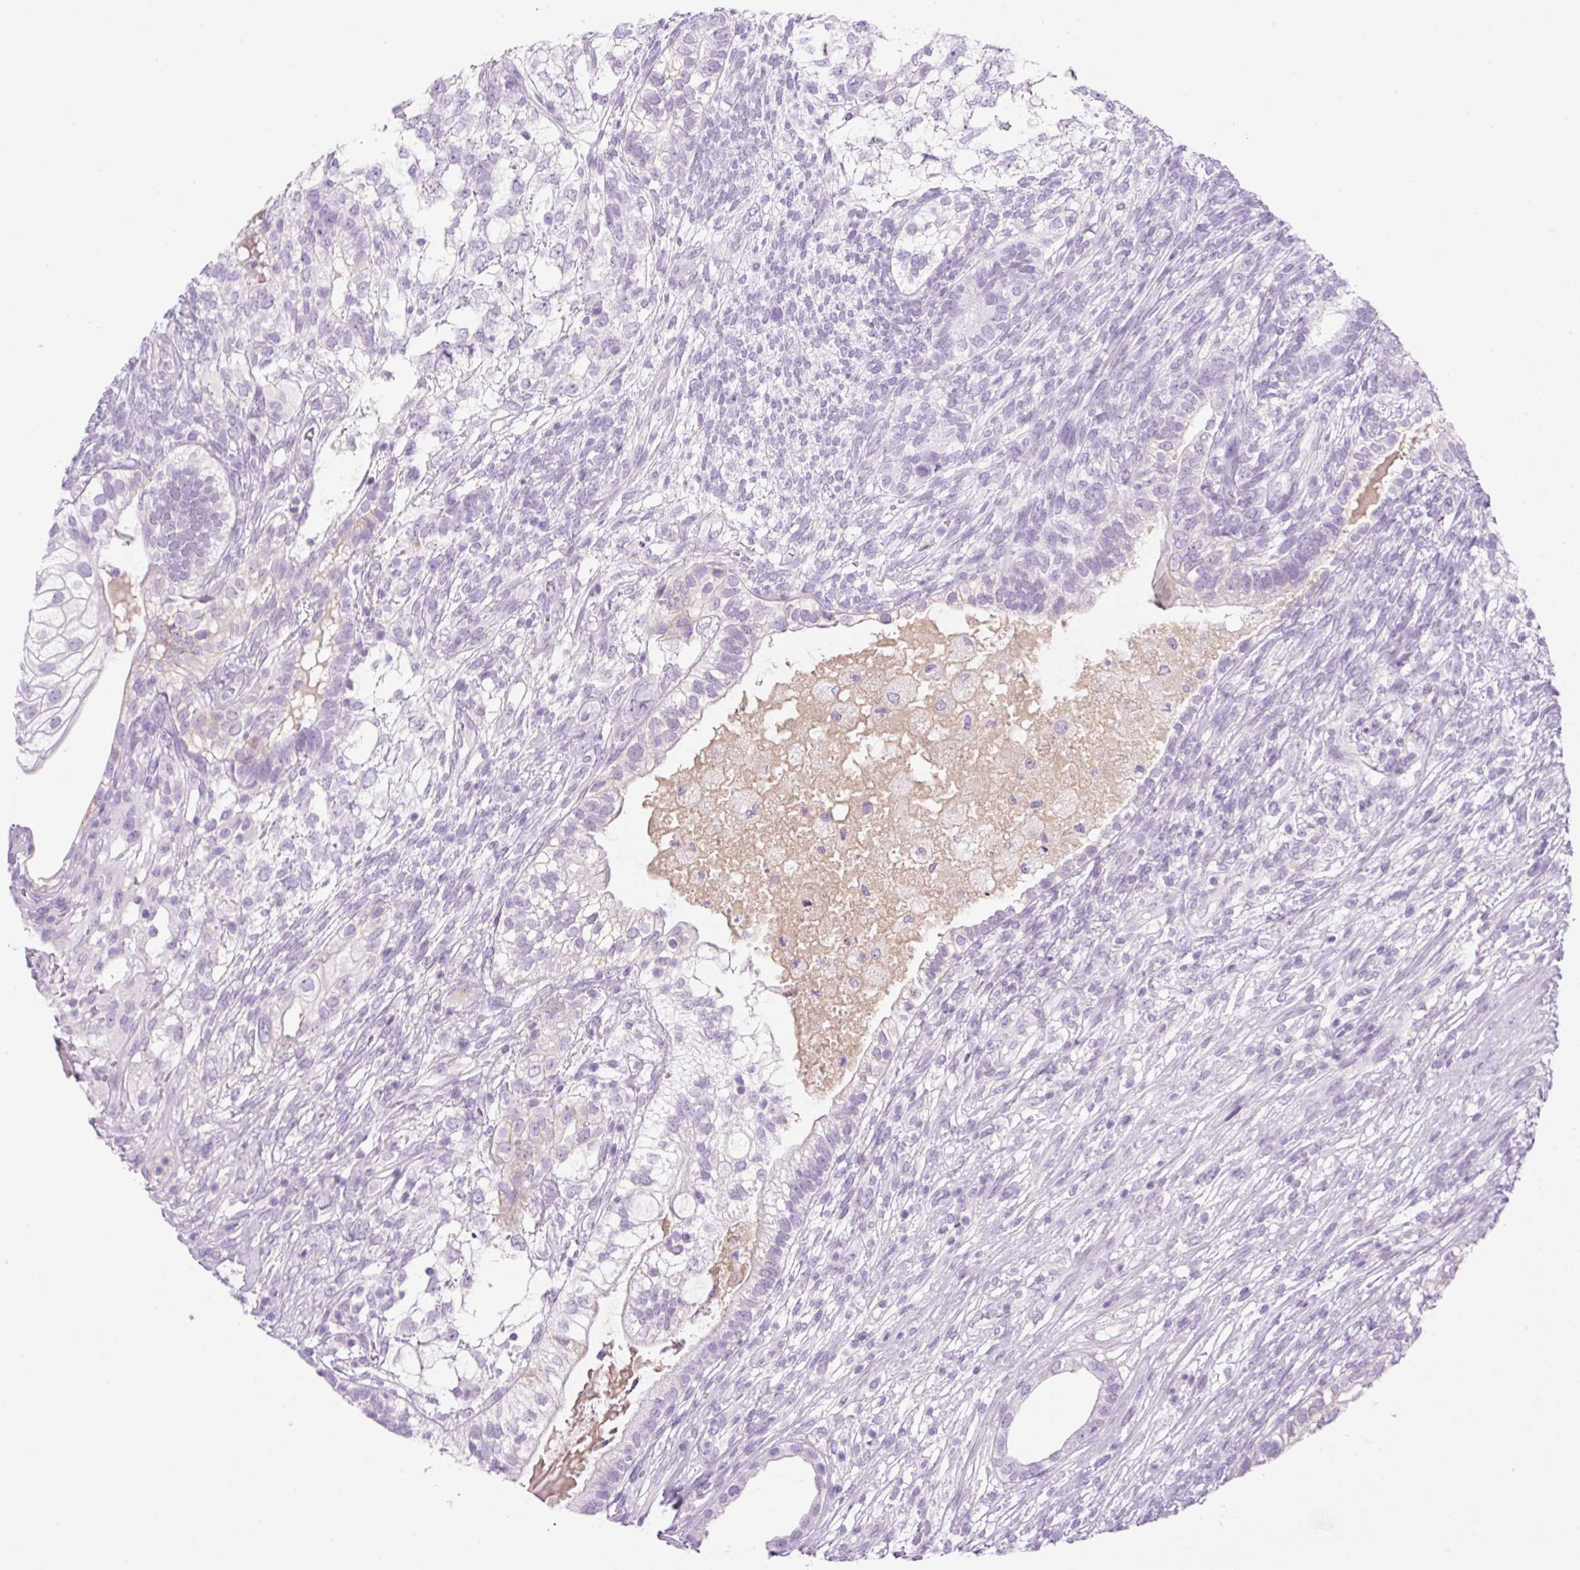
{"staining": {"intensity": "negative", "quantity": "none", "location": "none"}, "tissue": "testis cancer", "cell_type": "Tumor cells", "image_type": "cancer", "snomed": [{"axis": "morphology", "description": "Seminoma, NOS"}, {"axis": "morphology", "description": "Carcinoma, Embryonal, NOS"}, {"axis": "topography", "description": "Testis"}], "caption": "Immunohistochemical staining of testis cancer shows no significant positivity in tumor cells.", "gene": "PALM3", "patient": {"sex": "male", "age": 41}}